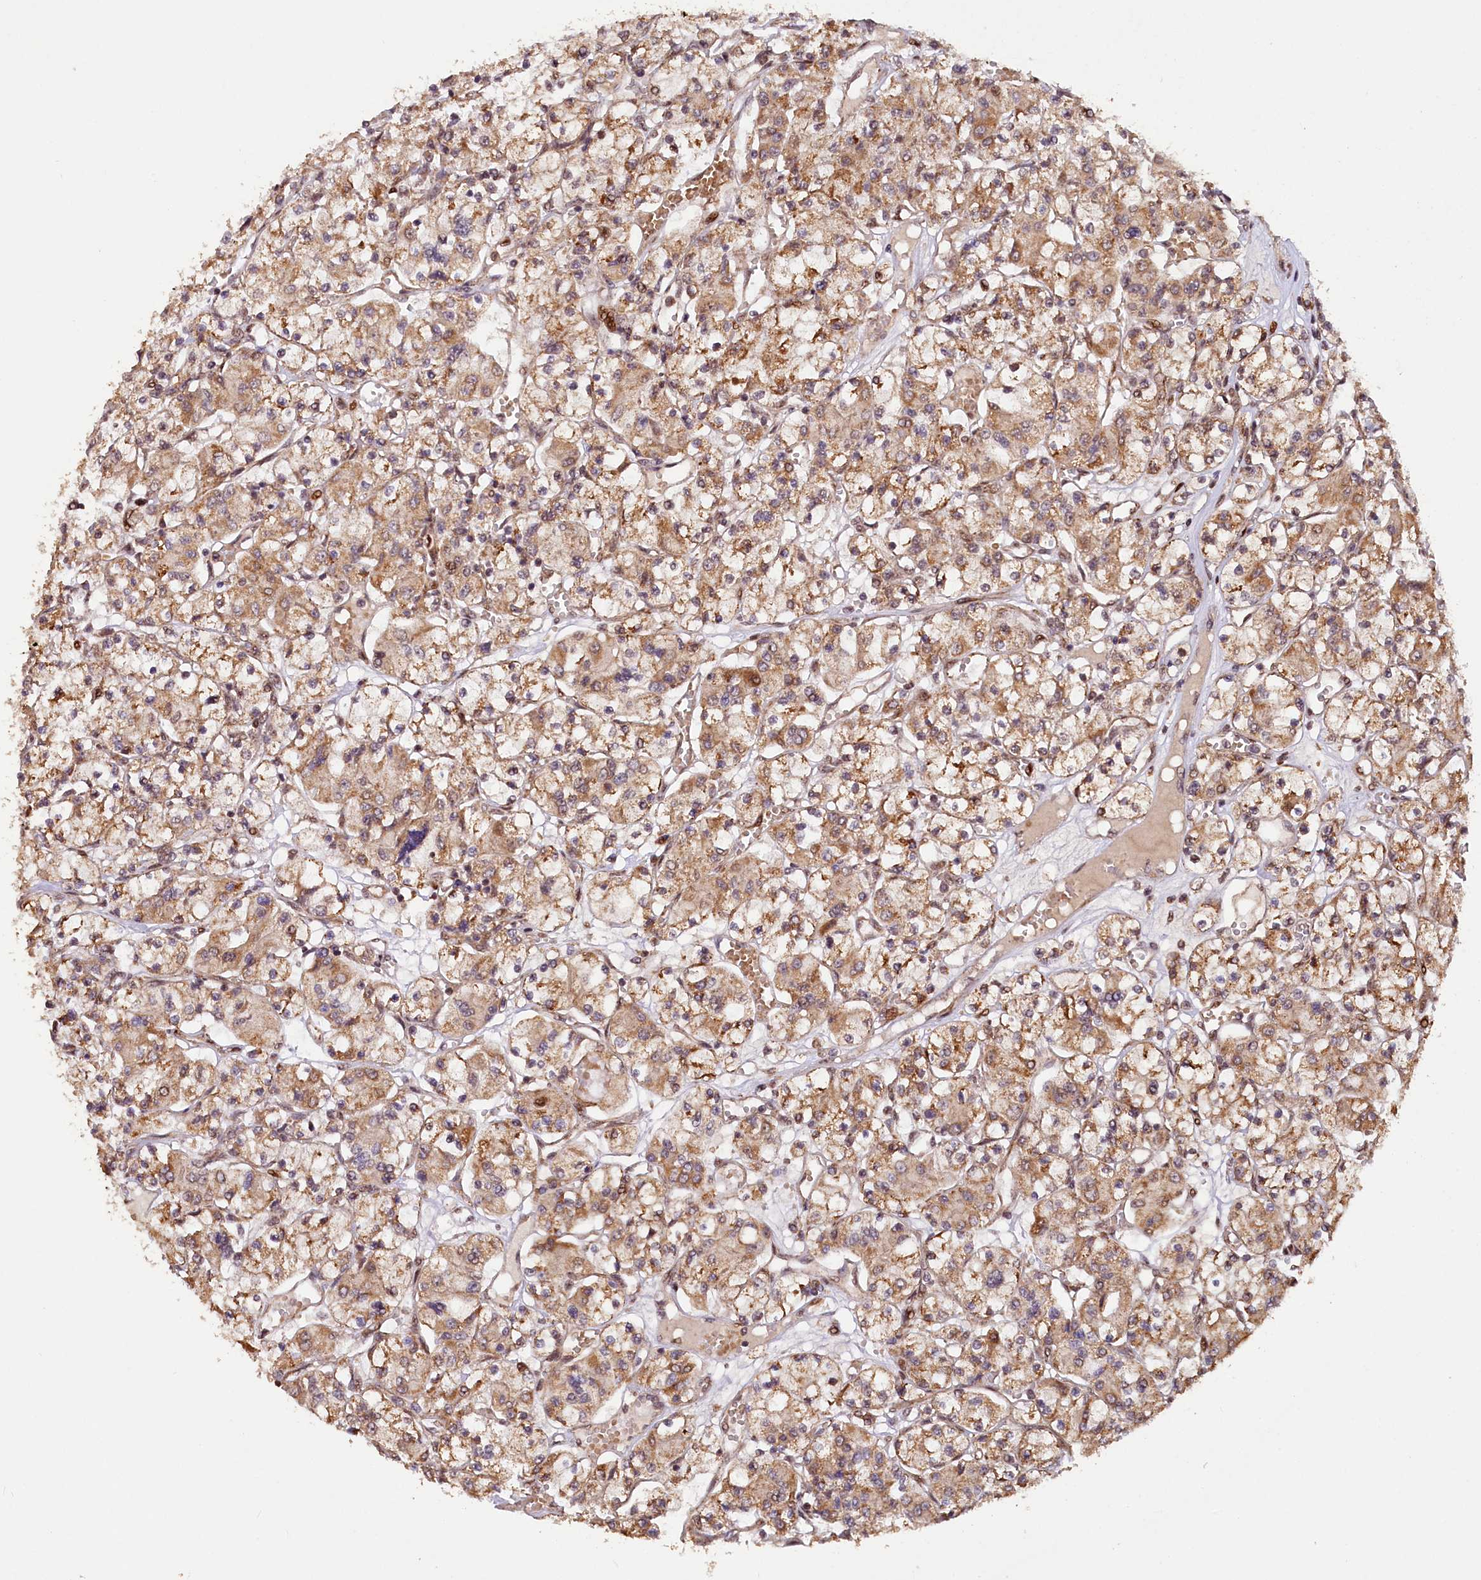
{"staining": {"intensity": "moderate", "quantity": ">75%", "location": "cytoplasmic/membranous"}, "tissue": "renal cancer", "cell_type": "Tumor cells", "image_type": "cancer", "snomed": [{"axis": "morphology", "description": "Adenocarcinoma, NOS"}, {"axis": "topography", "description": "Kidney"}], "caption": "Protein staining displays moderate cytoplasmic/membranous staining in about >75% of tumor cells in renal cancer (adenocarcinoma). (brown staining indicates protein expression, while blue staining denotes nuclei).", "gene": "SHPRH", "patient": {"sex": "female", "age": 59}}